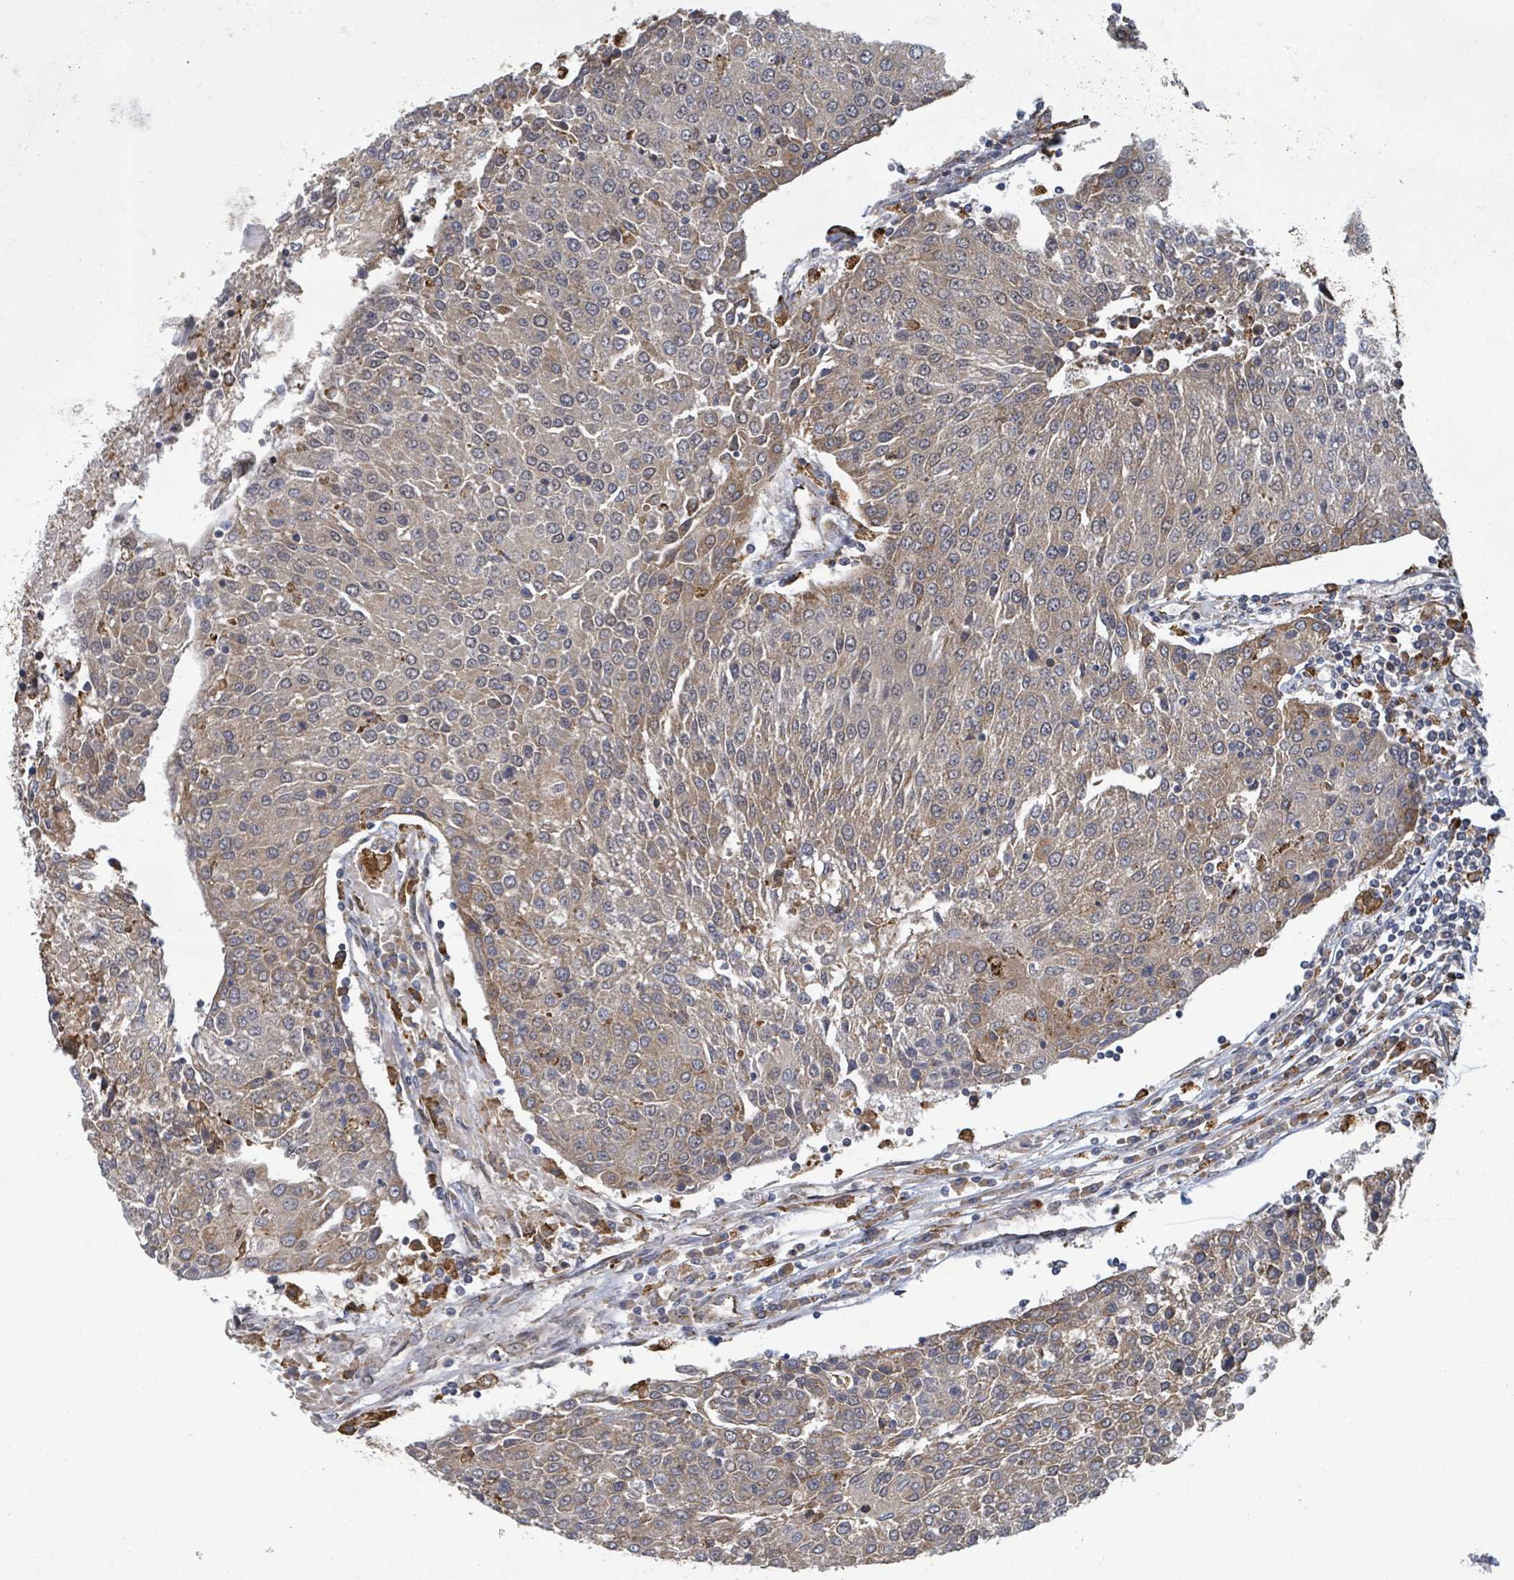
{"staining": {"intensity": "moderate", "quantity": "25%-75%", "location": "cytoplasmic/membranous"}, "tissue": "urothelial cancer", "cell_type": "Tumor cells", "image_type": "cancer", "snomed": [{"axis": "morphology", "description": "Urothelial carcinoma, High grade"}, {"axis": "topography", "description": "Urinary bladder"}], "caption": "Immunohistochemical staining of human urothelial cancer displays medium levels of moderate cytoplasmic/membranous protein expression in approximately 25%-75% of tumor cells.", "gene": "SHROOM2", "patient": {"sex": "female", "age": 85}}